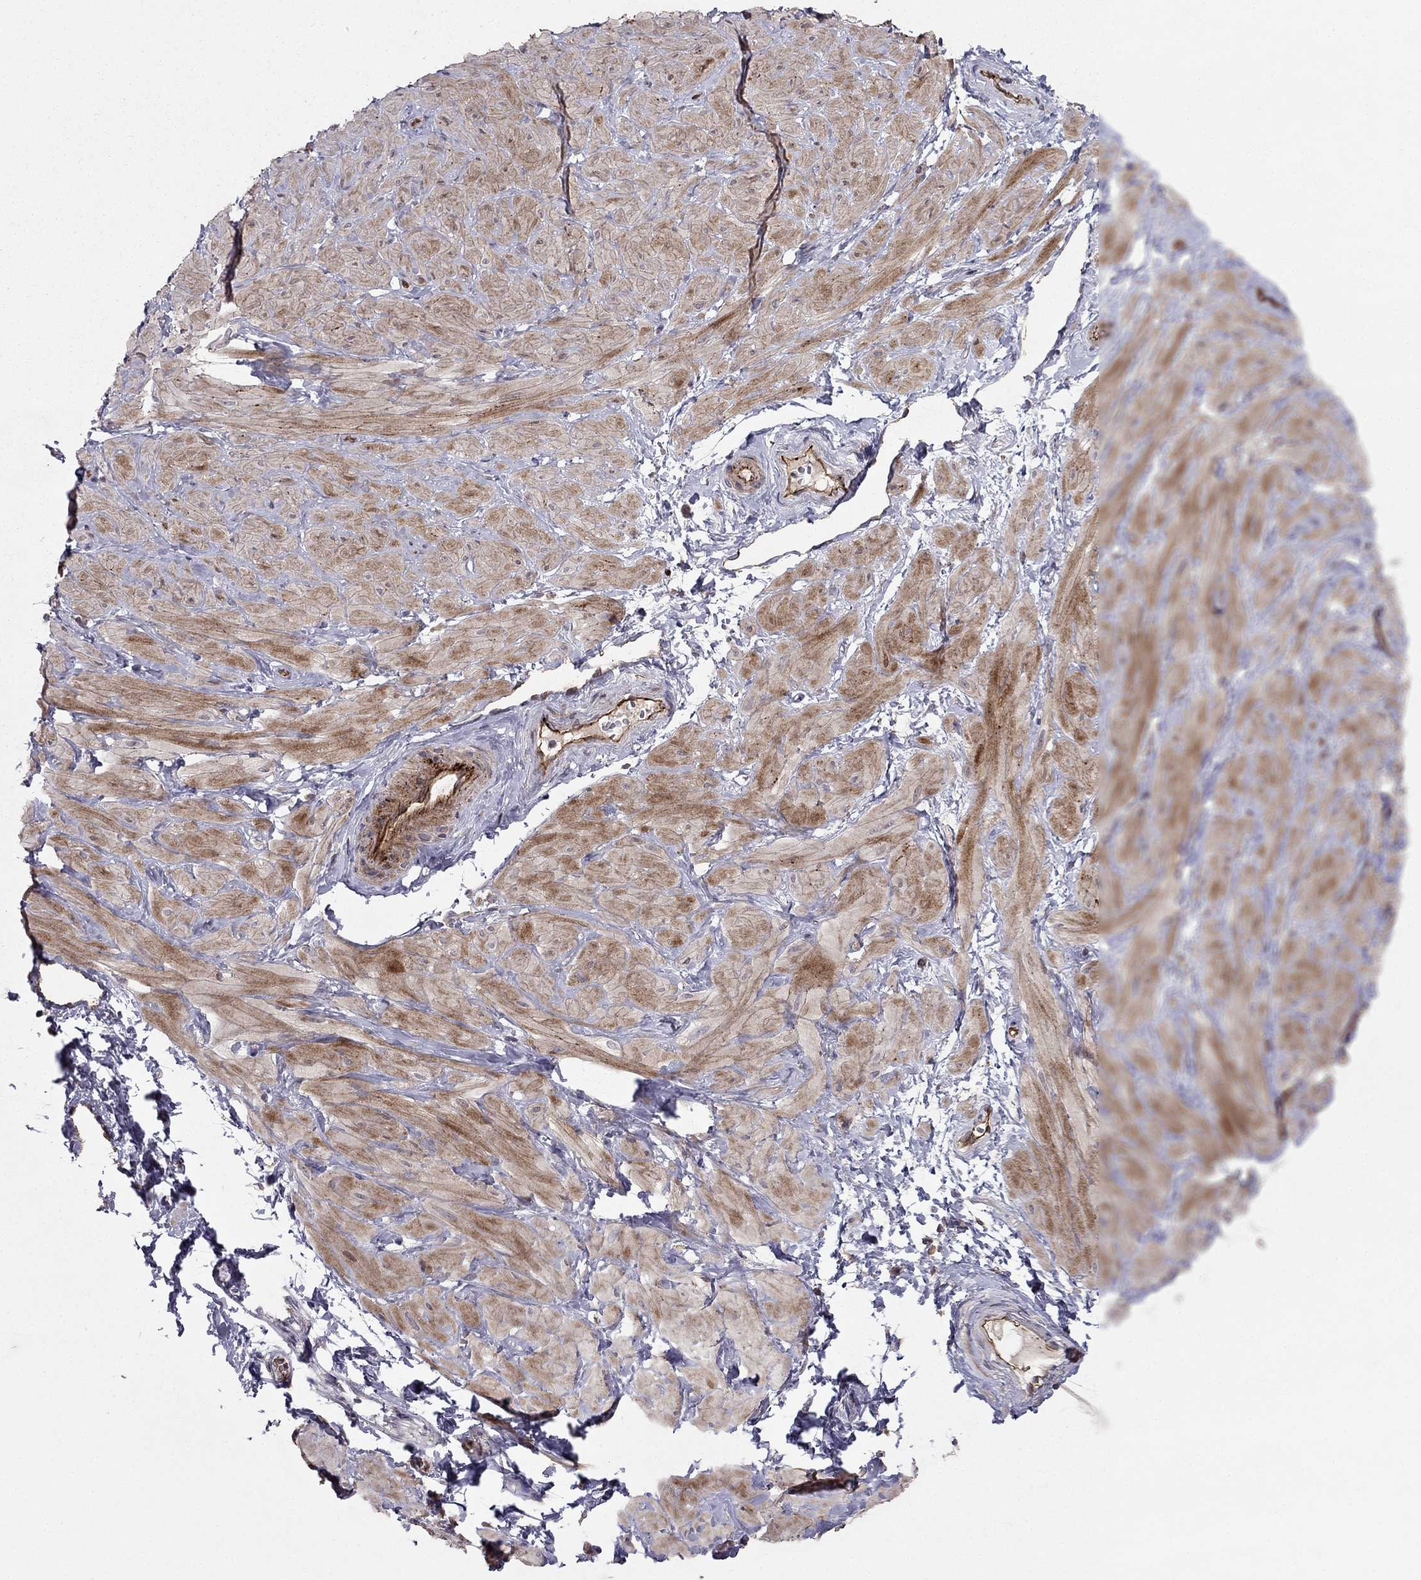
{"staining": {"intensity": "negative", "quantity": "none", "location": "none"}, "tissue": "adipose tissue", "cell_type": "Adipocytes", "image_type": "normal", "snomed": [{"axis": "morphology", "description": "Normal tissue, NOS"}, {"axis": "topography", "description": "Smooth muscle"}, {"axis": "topography", "description": "Peripheral nerve tissue"}], "caption": "The histopathology image exhibits no staining of adipocytes in normal adipose tissue.", "gene": "RASIP1", "patient": {"sex": "male", "age": 22}}